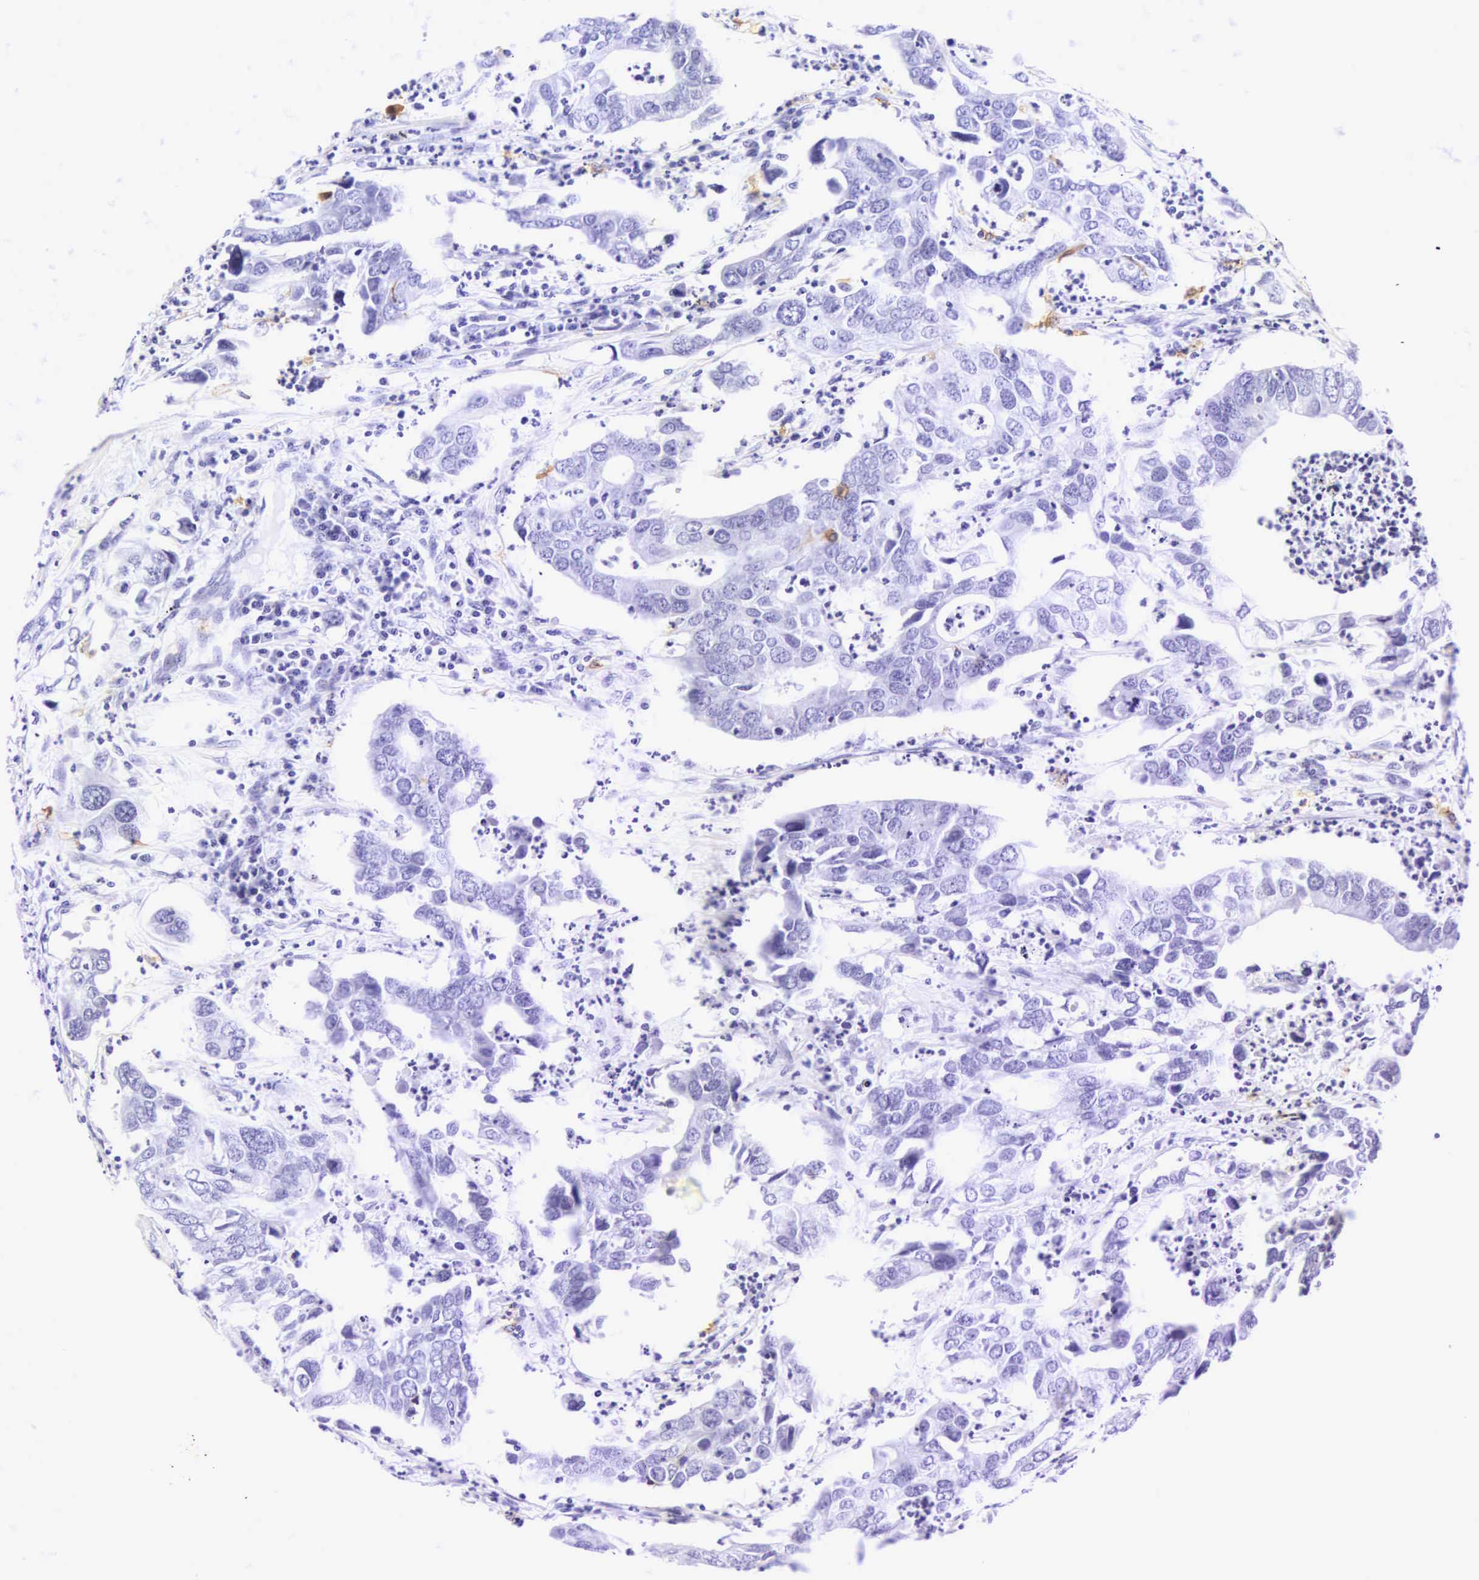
{"staining": {"intensity": "negative", "quantity": "none", "location": "none"}, "tissue": "lung cancer", "cell_type": "Tumor cells", "image_type": "cancer", "snomed": [{"axis": "morphology", "description": "Adenocarcinoma, NOS"}, {"axis": "topography", "description": "Lung"}], "caption": "Tumor cells show no significant protein expression in lung cancer.", "gene": "CD1A", "patient": {"sex": "male", "age": 48}}